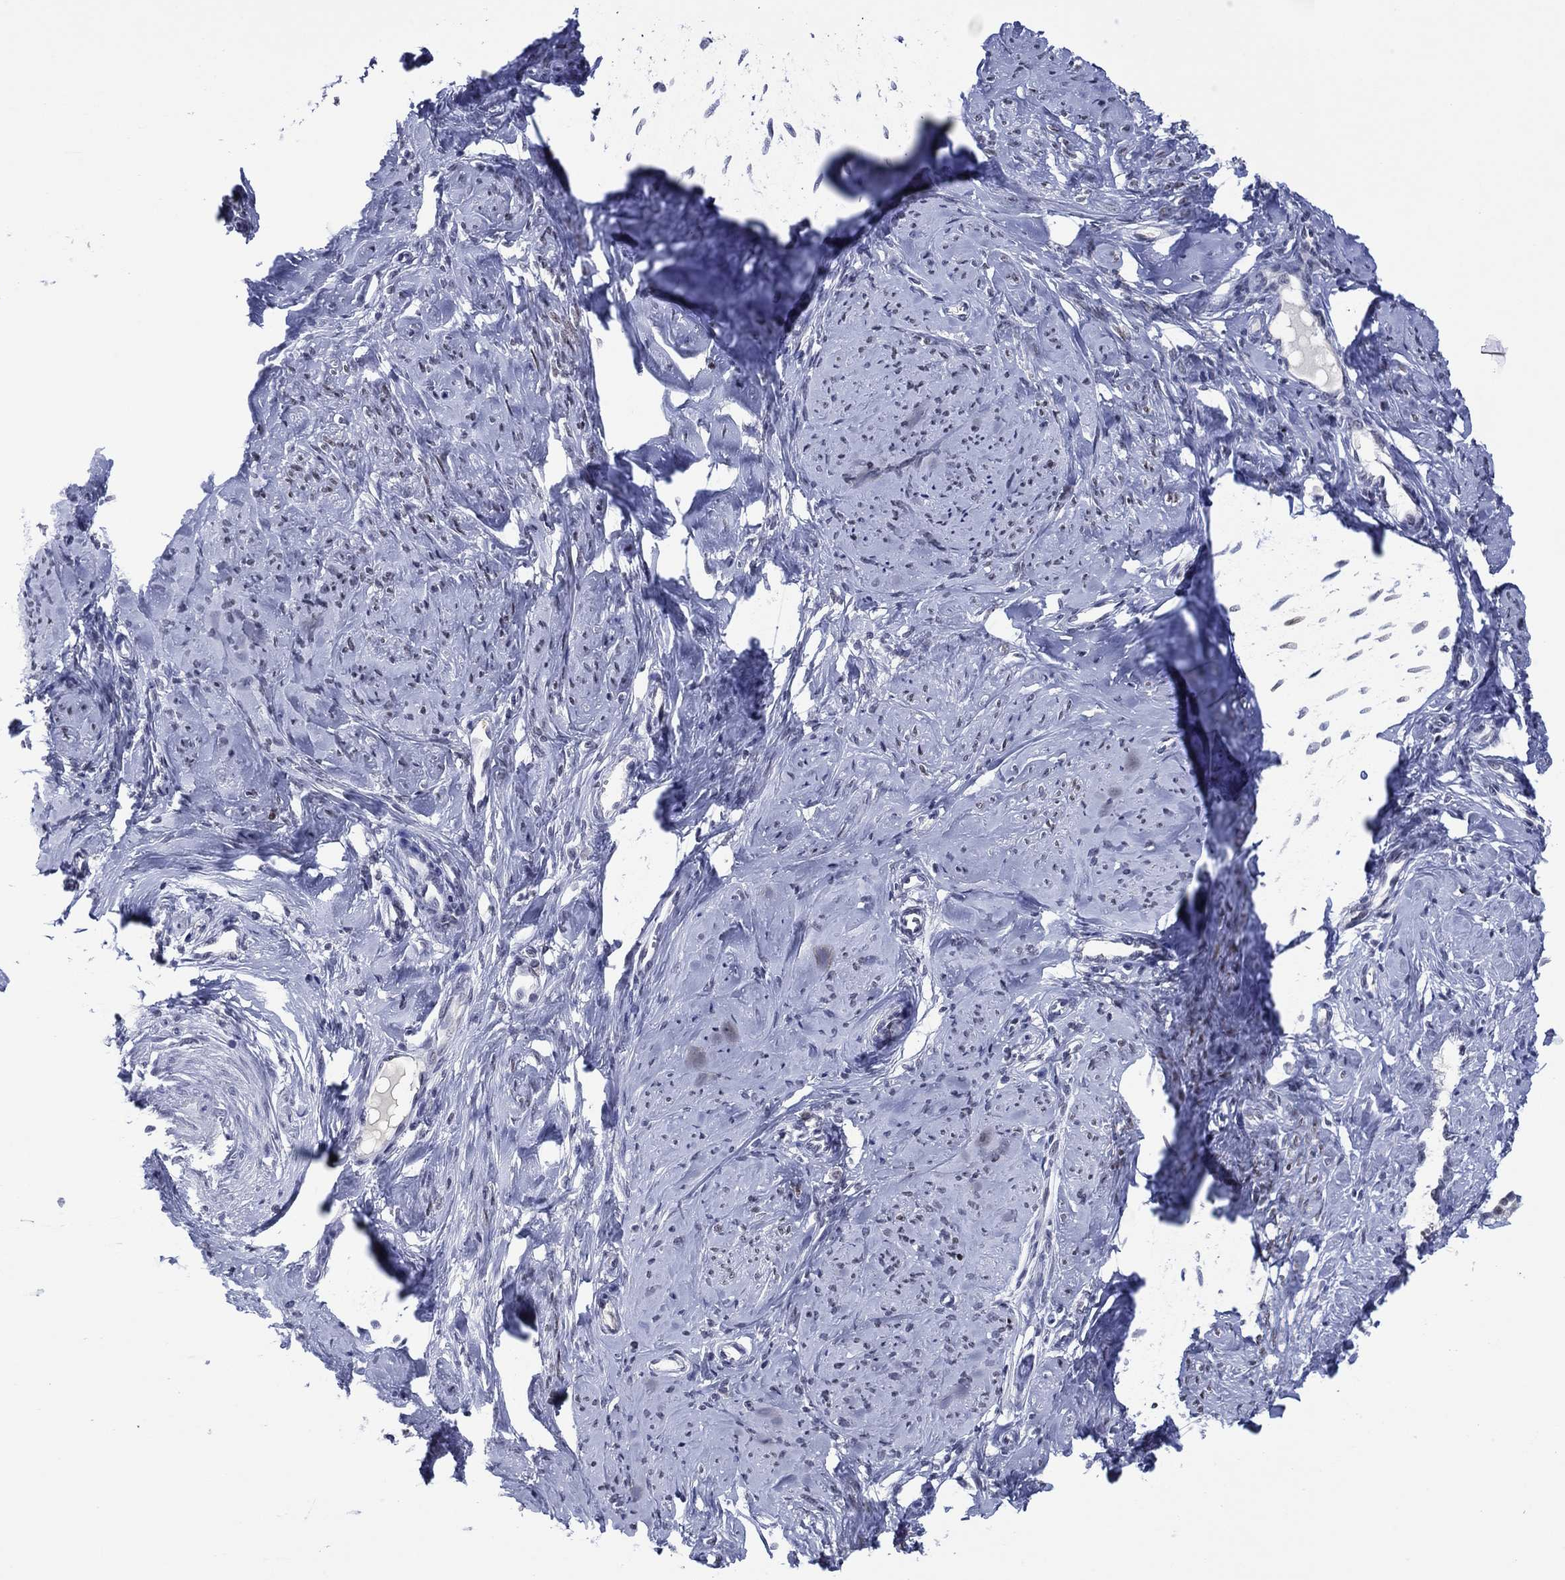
{"staining": {"intensity": "negative", "quantity": "none", "location": "none"}, "tissue": "smooth muscle", "cell_type": "Smooth muscle cells", "image_type": "normal", "snomed": [{"axis": "morphology", "description": "Normal tissue, NOS"}, {"axis": "topography", "description": "Smooth muscle"}], "caption": "An image of smooth muscle stained for a protein exhibits no brown staining in smooth muscle cells.", "gene": "GATA6", "patient": {"sex": "female", "age": 48}}